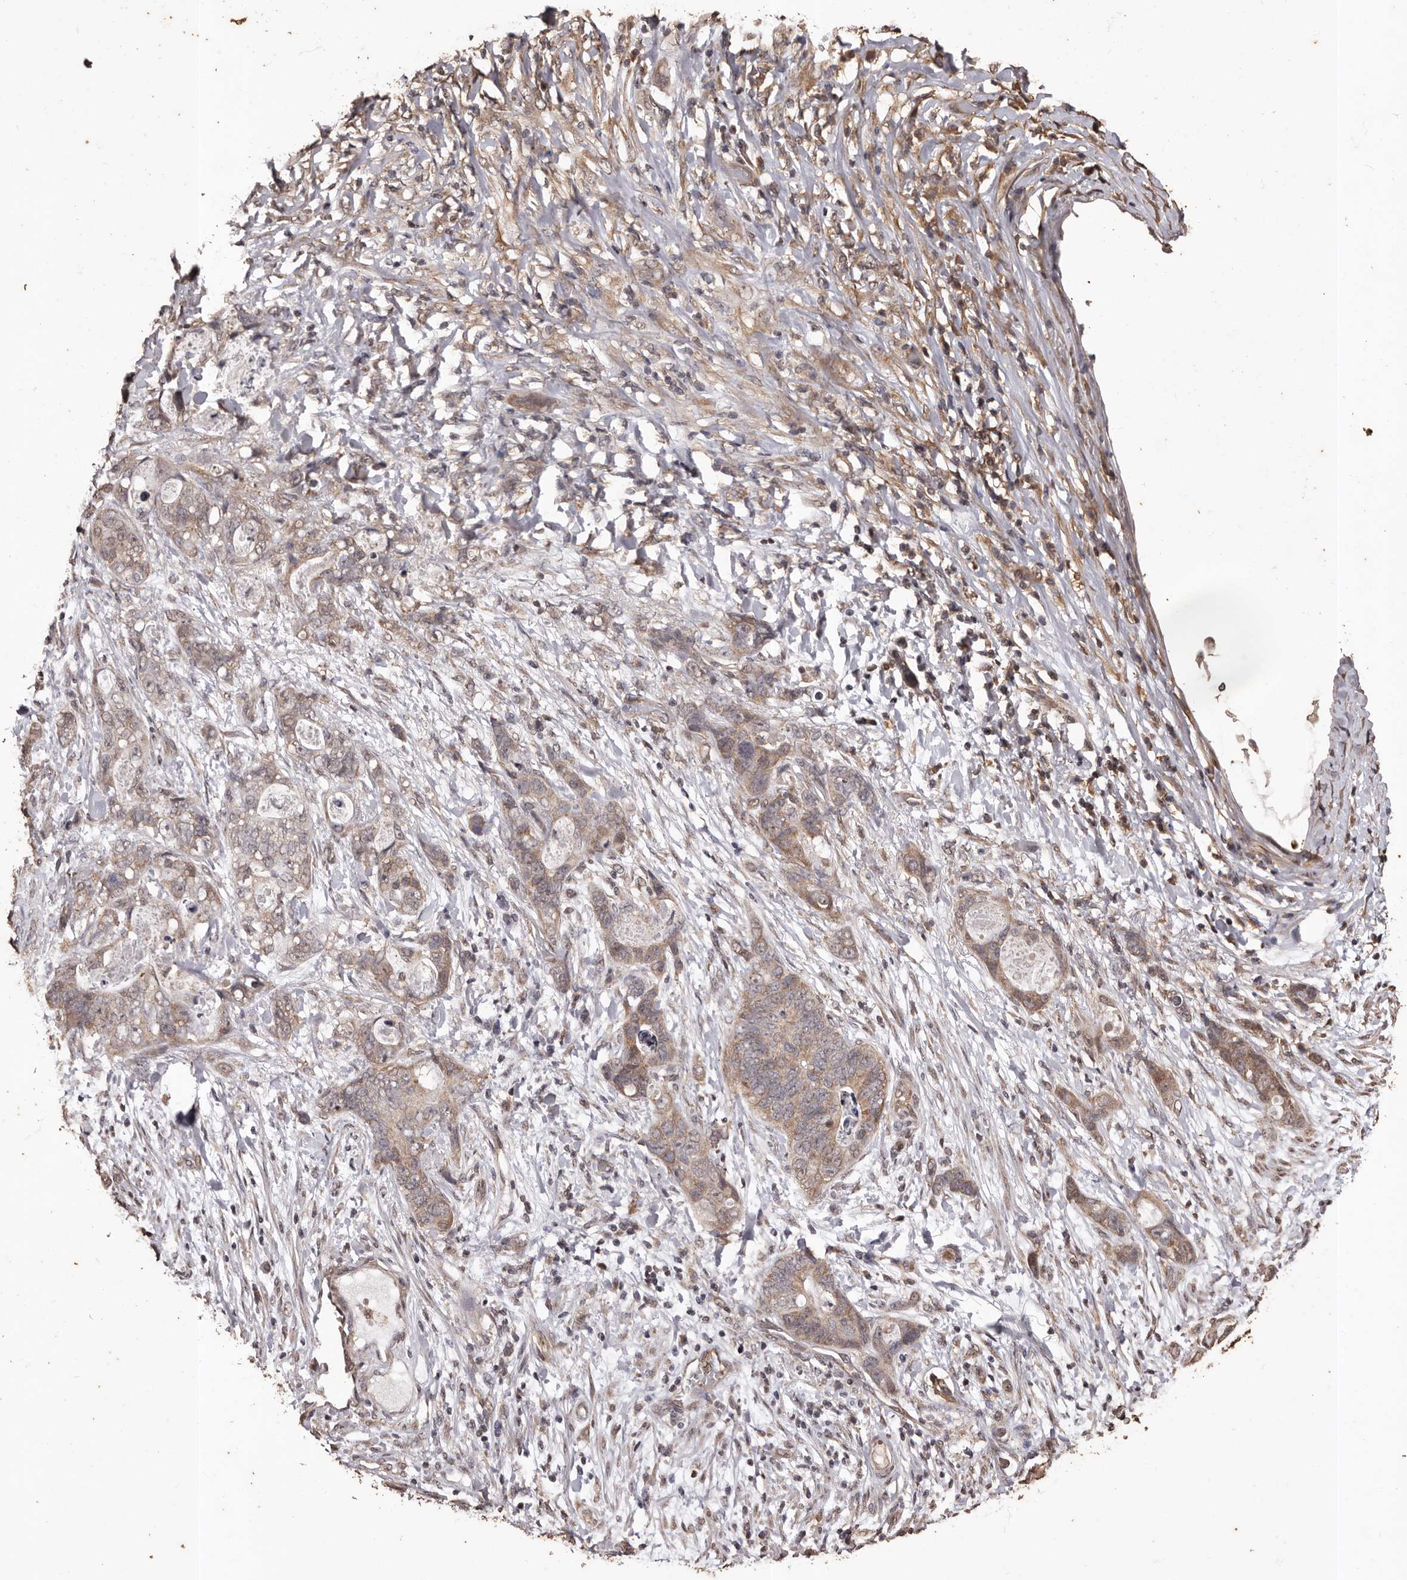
{"staining": {"intensity": "weak", "quantity": ">75%", "location": "cytoplasmic/membranous"}, "tissue": "stomach cancer", "cell_type": "Tumor cells", "image_type": "cancer", "snomed": [{"axis": "morphology", "description": "Normal tissue, NOS"}, {"axis": "morphology", "description": "Adenocarcinoma, NOS"}, {"axis": "topography", "description": "Stomach"}], "caption": "Human stomach cancer stained for a protein (brown) exhibits weak cytoplasmic/membranous positive positivity in approximately >75% of tumor cells.", "gene": "NAV1", "patient": {"sex": "female", "age": 89}}